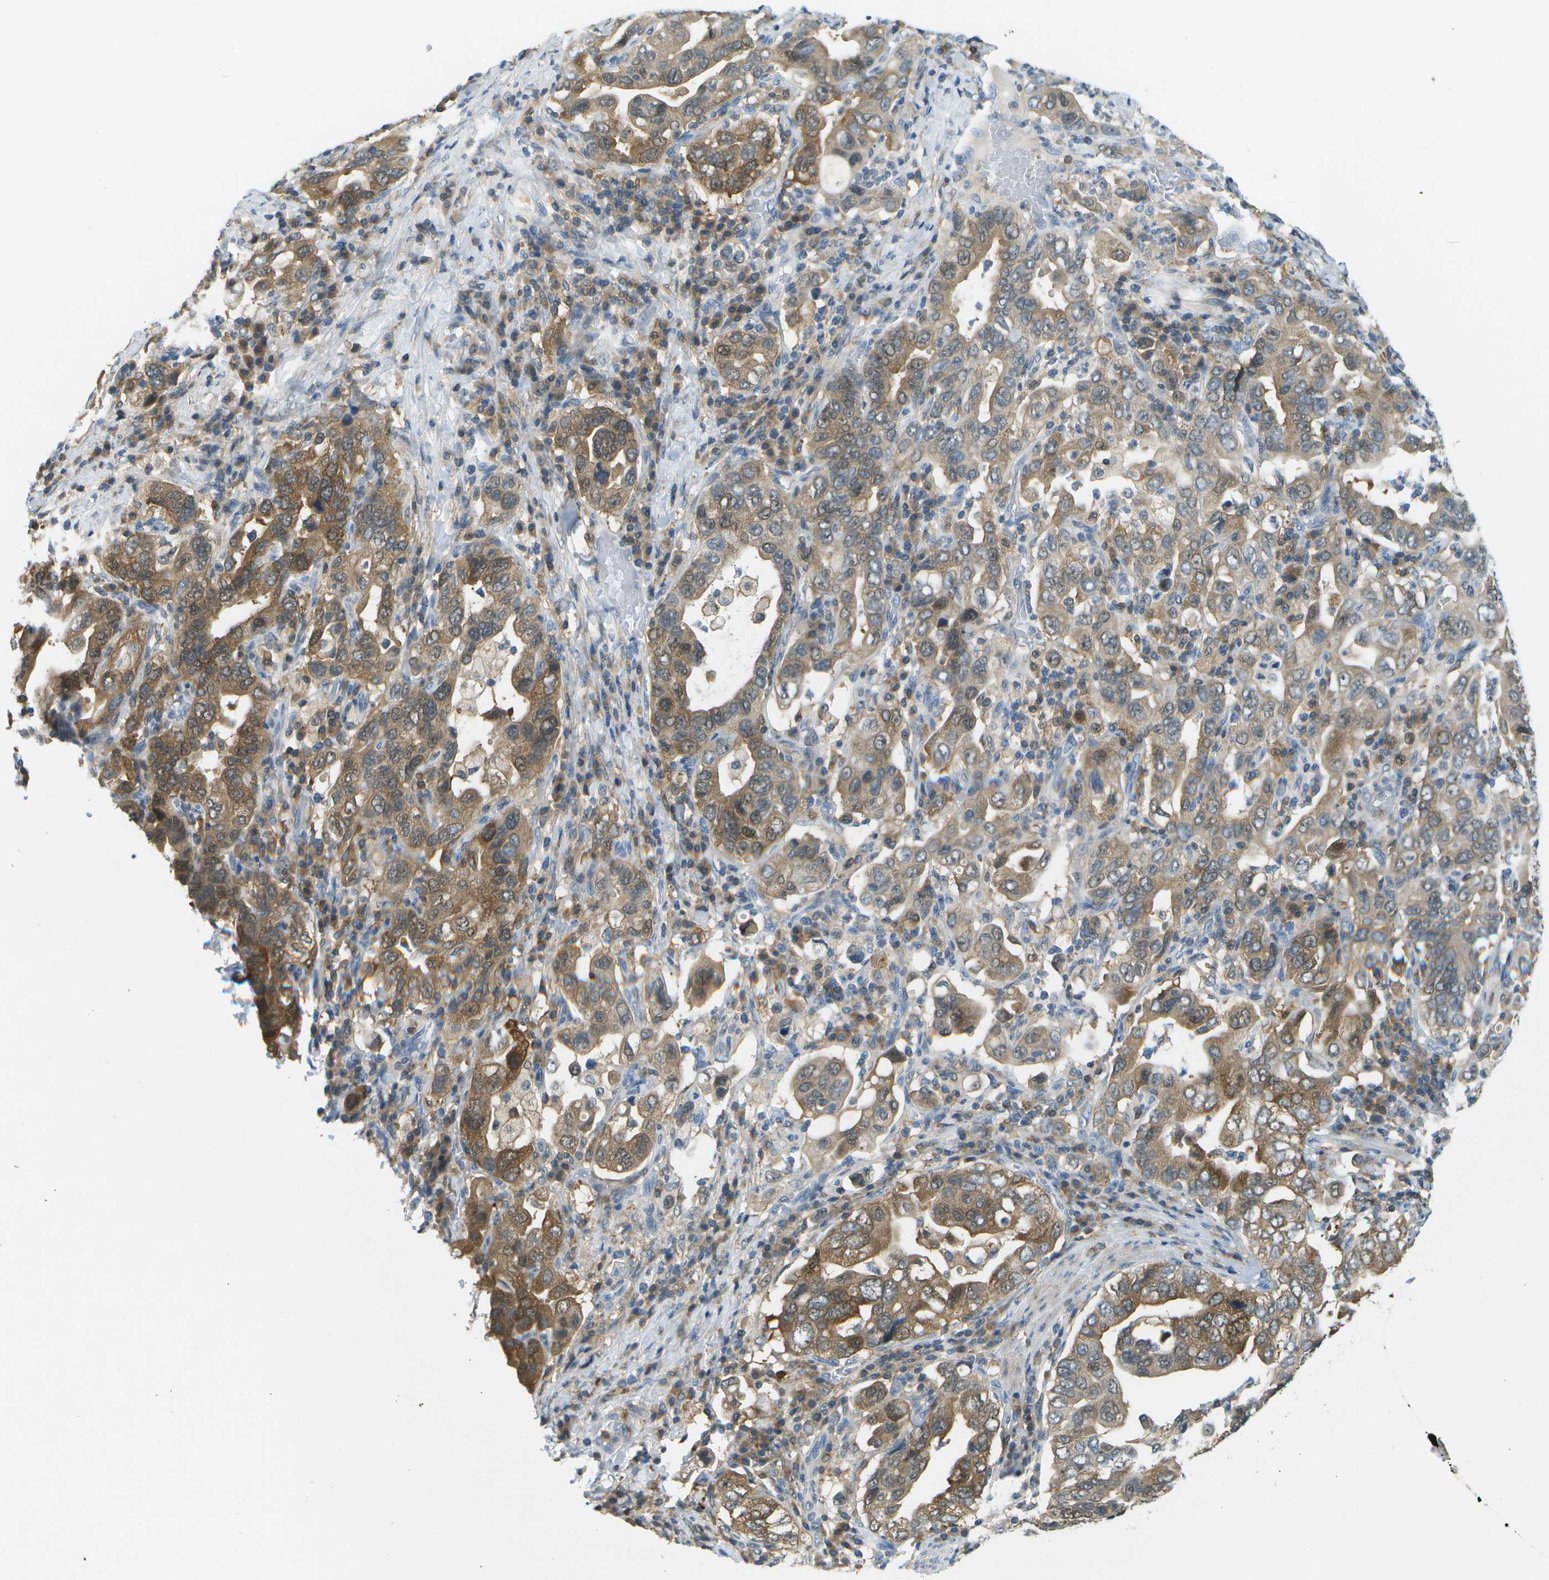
{"staining": {"intensity": "moderate", "quantity": ">75%", "location": "cytoplasmic/membranous"}, "tissue": "stomach cancer", "cell_type": "Tumor cells", "image_type": "cancer", "snomed": [{"axis": "morphology", "description": "Adenocarcinoma, NOS"}, {"axis": "topography", "description": "Stomach, upper"}], "caption": "Immunohistochemical staining of stomach cancer (adenocarcinoma) exhibits medium levels of moderate cytoplasmic/membranous expression in about >75% of tumor cells.", "gene": "CDH23", "patient": {"sex": "male", "age": 62}}